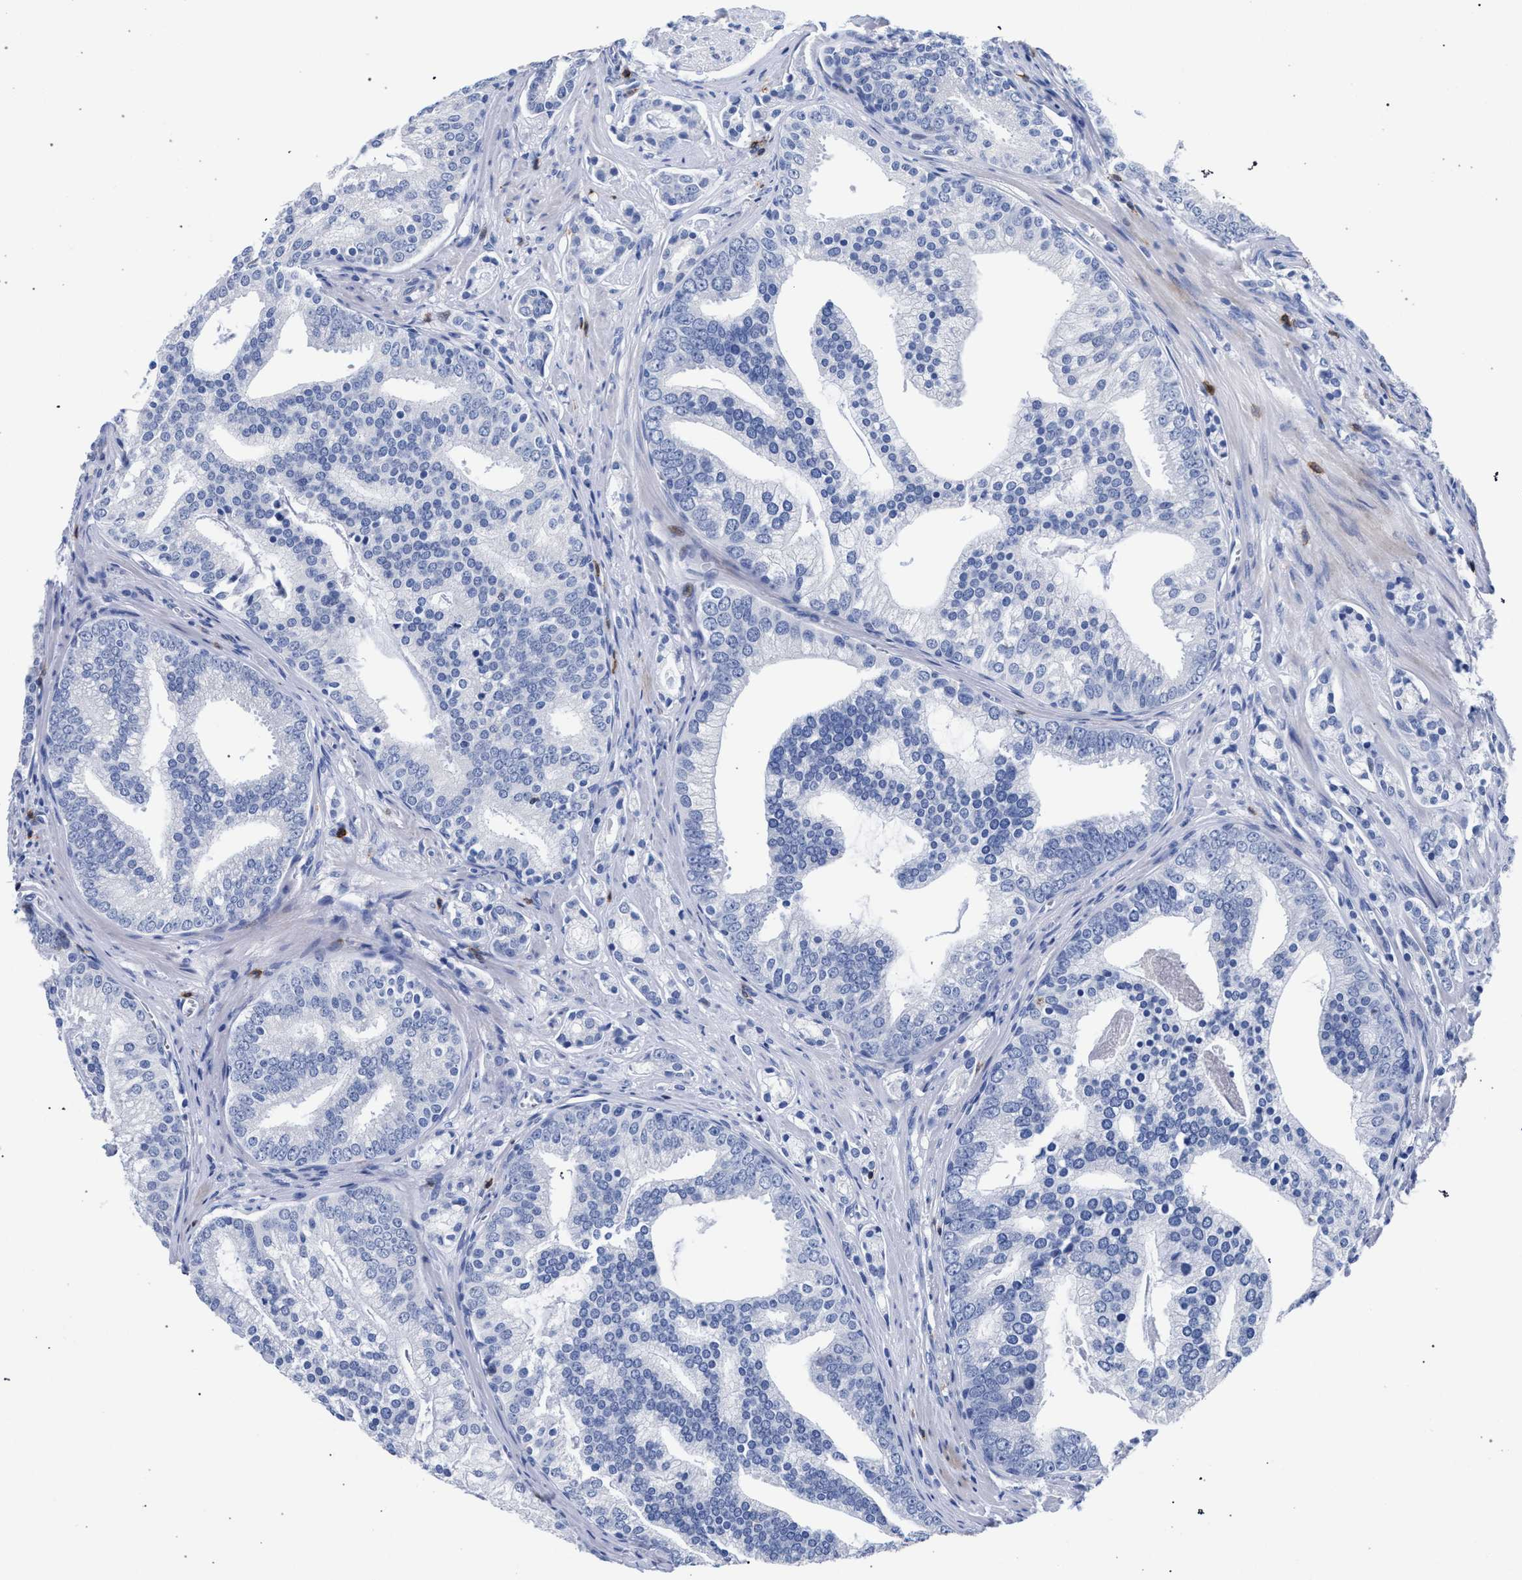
{"staining": {"intensity": "negative", "quantity": "none", "location": "none"}, "tissue": "prostate cancer", "cell_type": "Tumor cells", "image_type": "cancer", "snomed": [{"axis": "morphology", "description": "Adenocarcinoma, Low grade"}, {"axis": "topography", "description": "Prostate"}], "caption": "A photomicrograph of adenocarcinoma (low-grade) (prostate) stained for a protein displays no brown staining in tumor cells. (DAB (3,3'-diaminobenzidine) IHC, high magnification).", "gene": "KLRK1", "patient": {"sex": "male", "age": 58}}